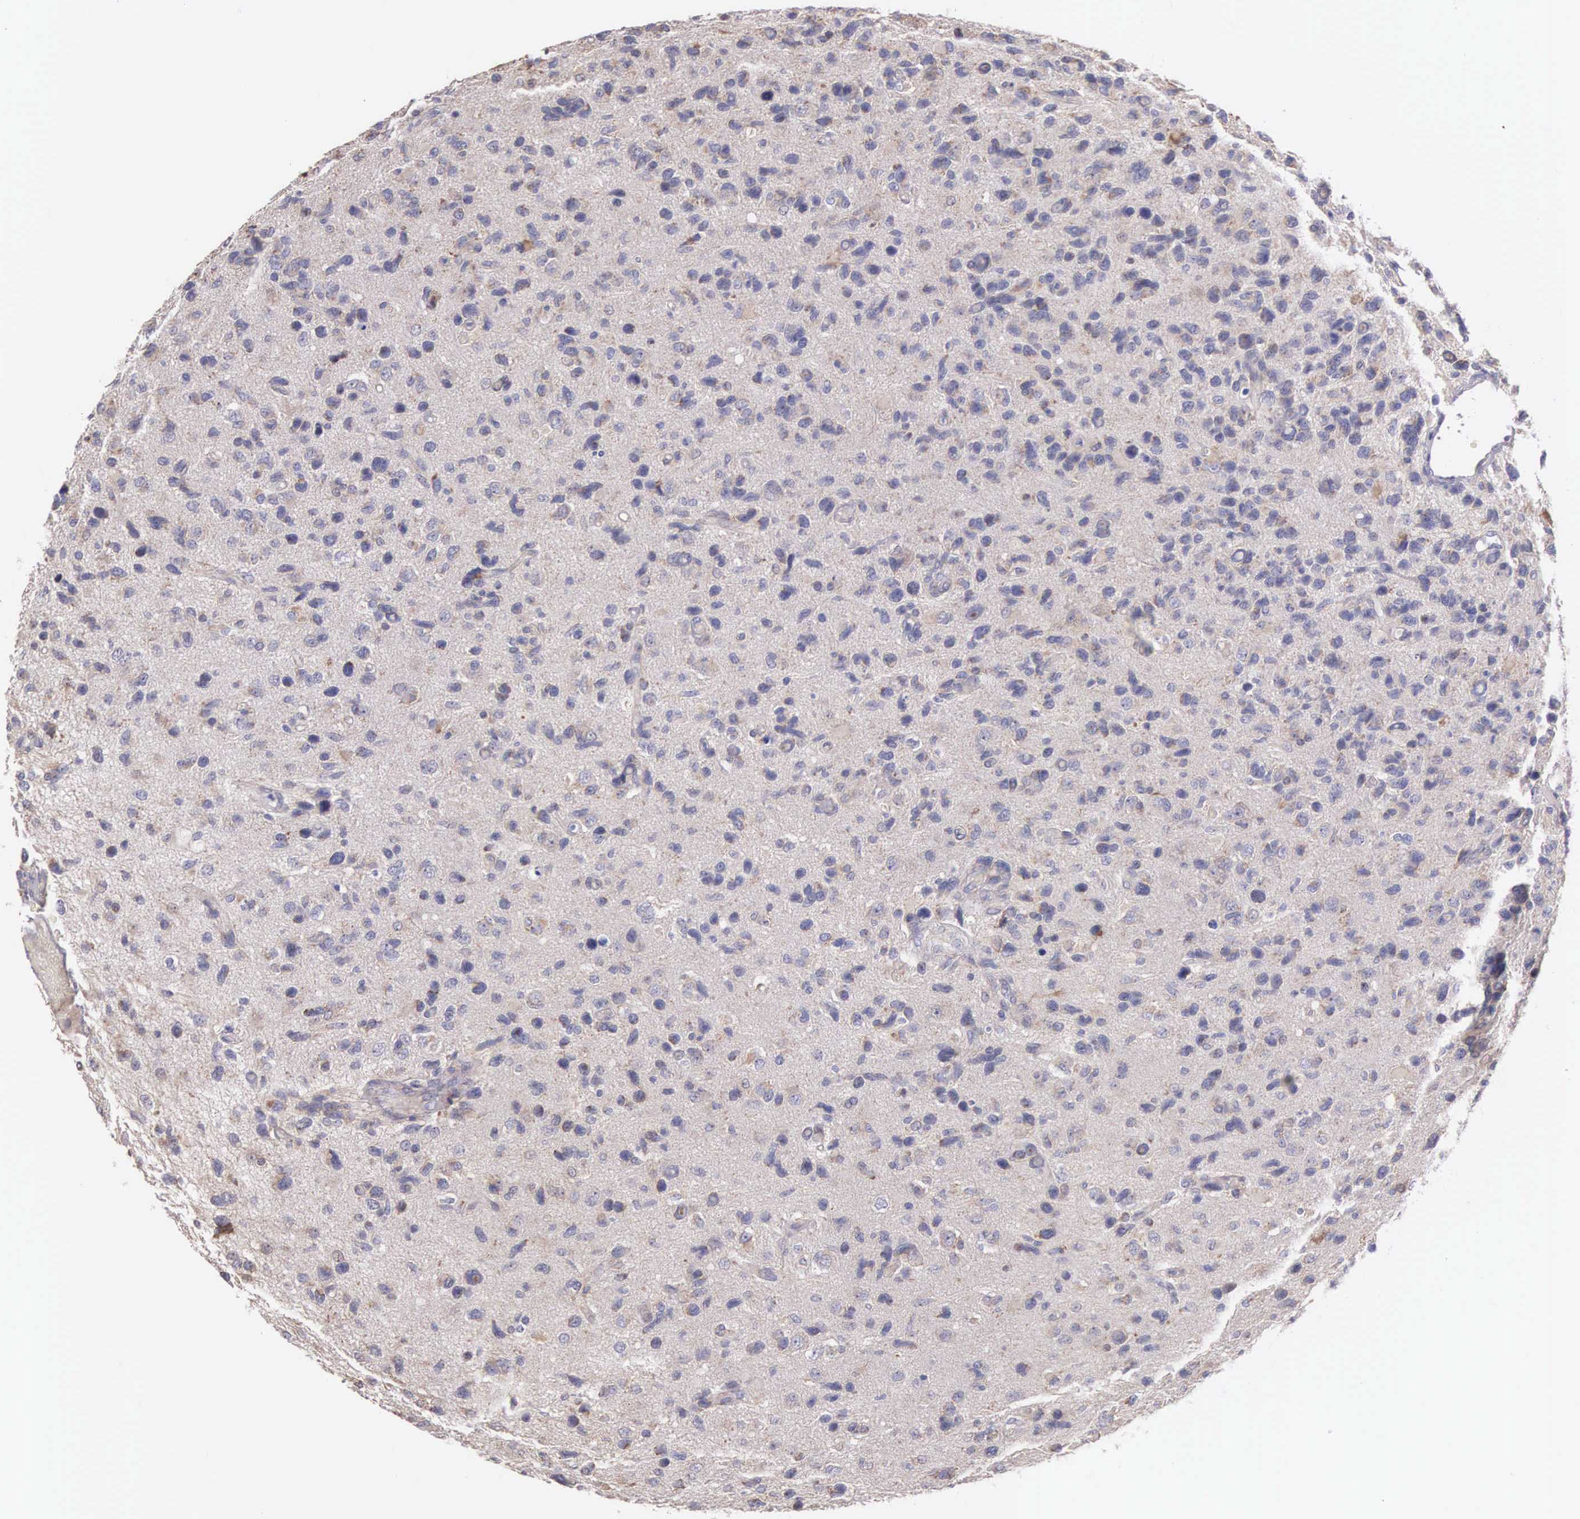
{"staining": {"intensity": "weak", "quantity": "<25%", "location": "cytoplasmic/membranous"}, "tissue": "glioma", "cell_type": "Tumor cells", "image_type": "cancer", "snomed": [{"axis": "morphology", "description": "Glioma, malignant, High grade"}, {"axis": "topography", "description": "Brain"}], "caption": "Tumor cells show no significant protein staining in glioma.", "gene": "PIR", "patient": {"sex": "male", "age": 77}}